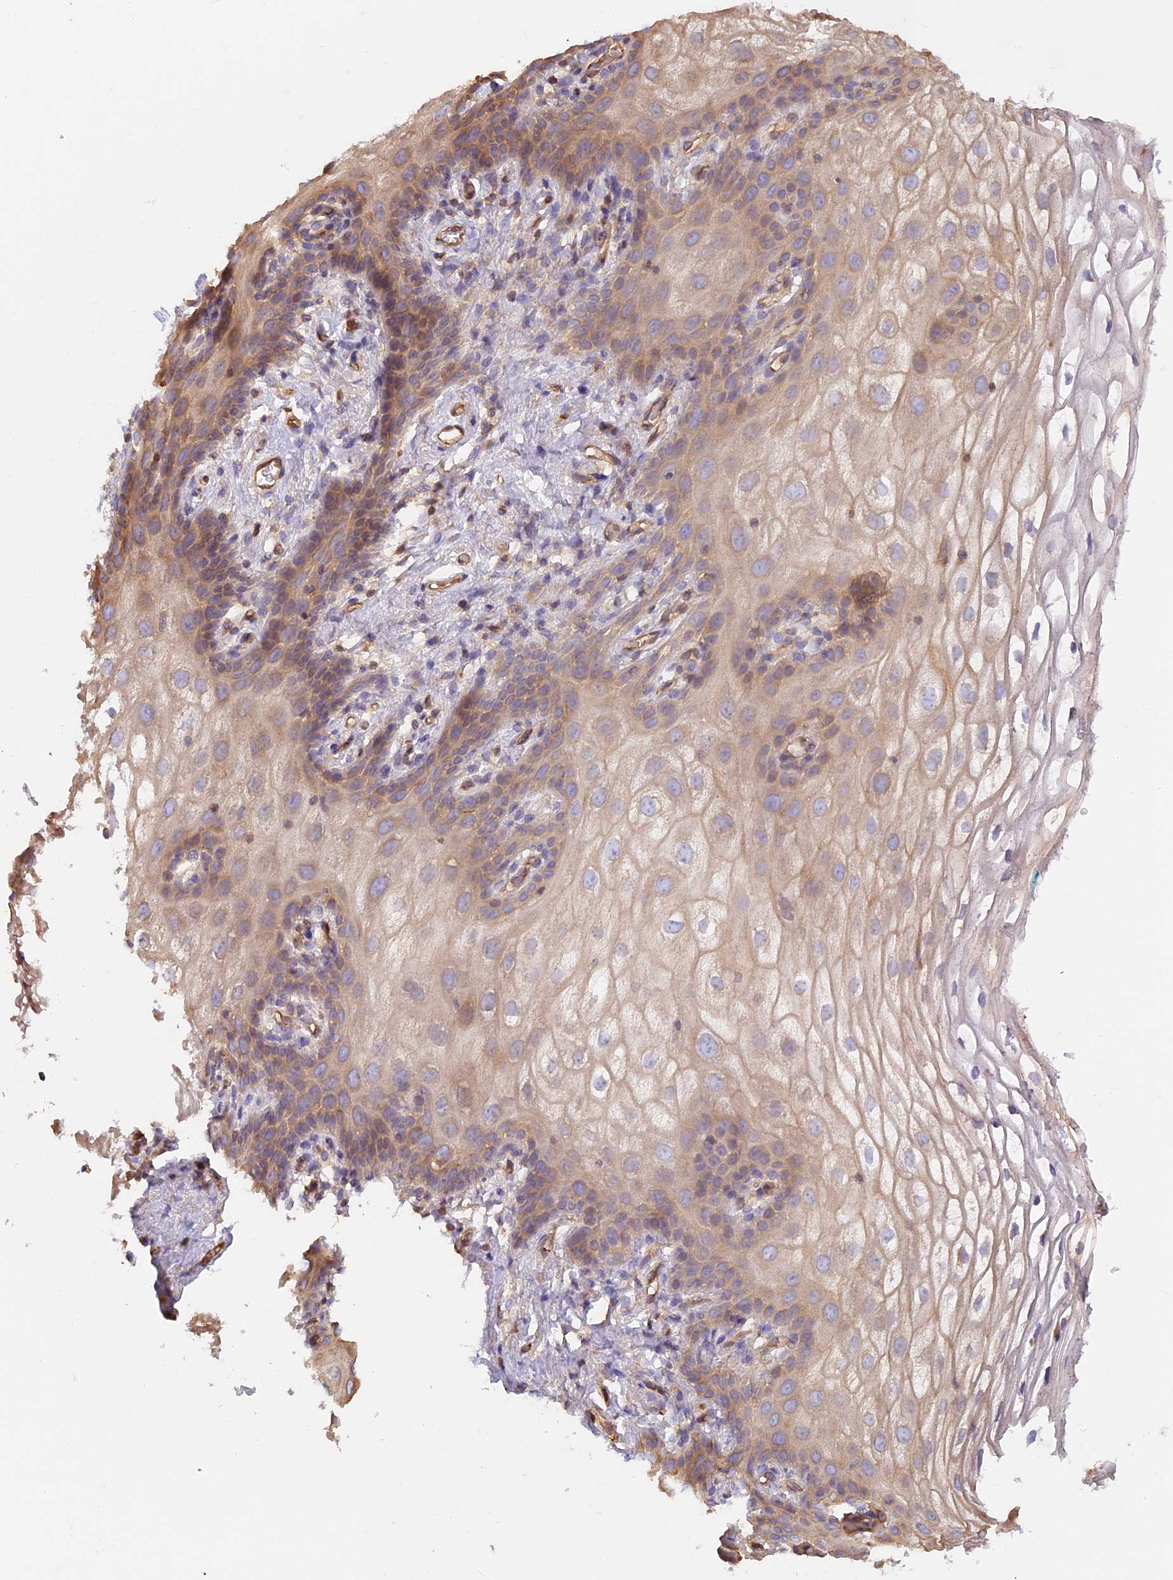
{"staining": {"intensity": "weak", "quantity": "25%-75%", "location": "cytoplasmic/membranous"}, "tissue": "vagina", "cell_type": "Squamous epithelial cells", "image_type": "normal", "snomed": [{"axis": "morphology", "description": "Normal tissue, NOS"}, {"axis": "topography", "description": "Vagina"}, {"axis": "topography", "description": "Peripheral nerve tissue"}], "caption": "Protein expression analysis of unremarkable human vagina reveals weak cytoplasmic/membranous positivity in about 25%-75% of squamous epithelial cells.", "gene": "VPS18", "patient": {"sex": "female", "age": 71}}